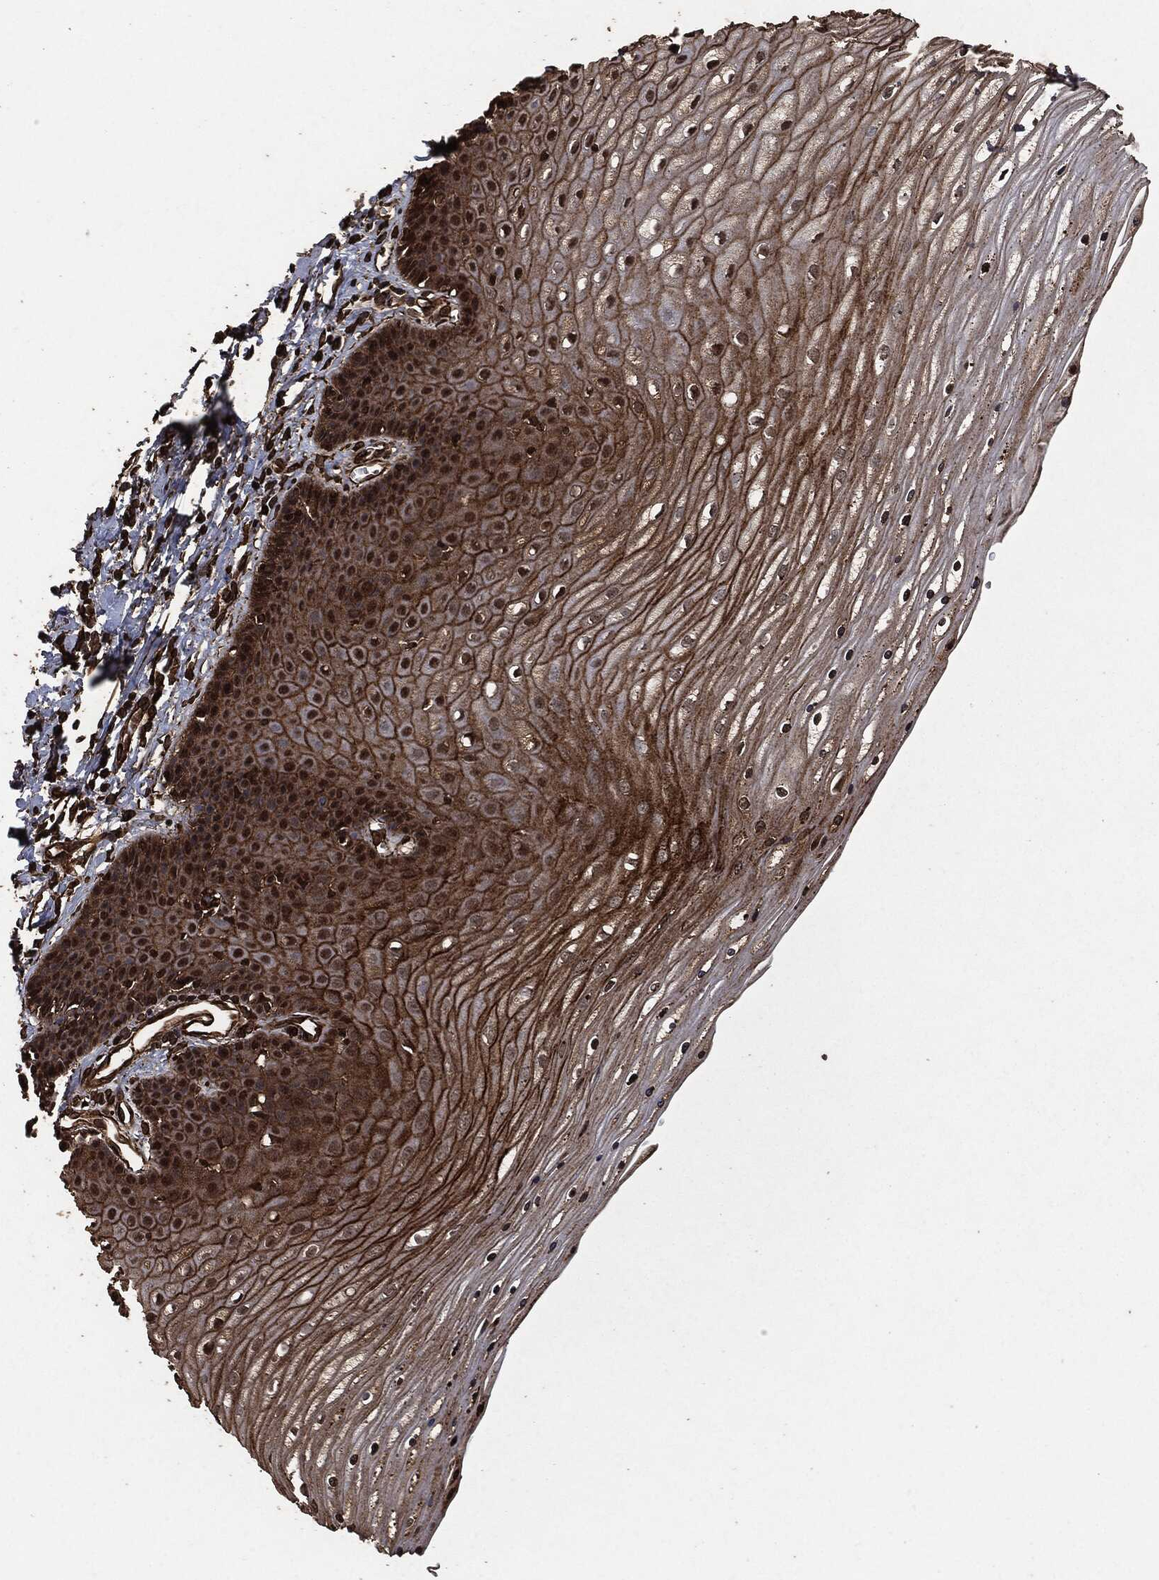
{"staining": {"intensity": "strong", "quantity": ">75%", "location": "nuclear"}, "tissue": "cervix", "cell_type": "Glandular cells", "image_type": "normal", "snomed": [{"axis": "morphology", "description": "Normal tissue, NOS"}, {"axis": "topography", "description": "Cervix"}], "caption": "High-magnification brightfield microscopy of normal cervix stained with DAB (brown) and counterstained with hematoxylin (blue). glandular cells exhibit strong nuclear staining is present in approximately>75% of cells.", "gene": "HRAS", "patient": {"sex": "female", "age": 35}}